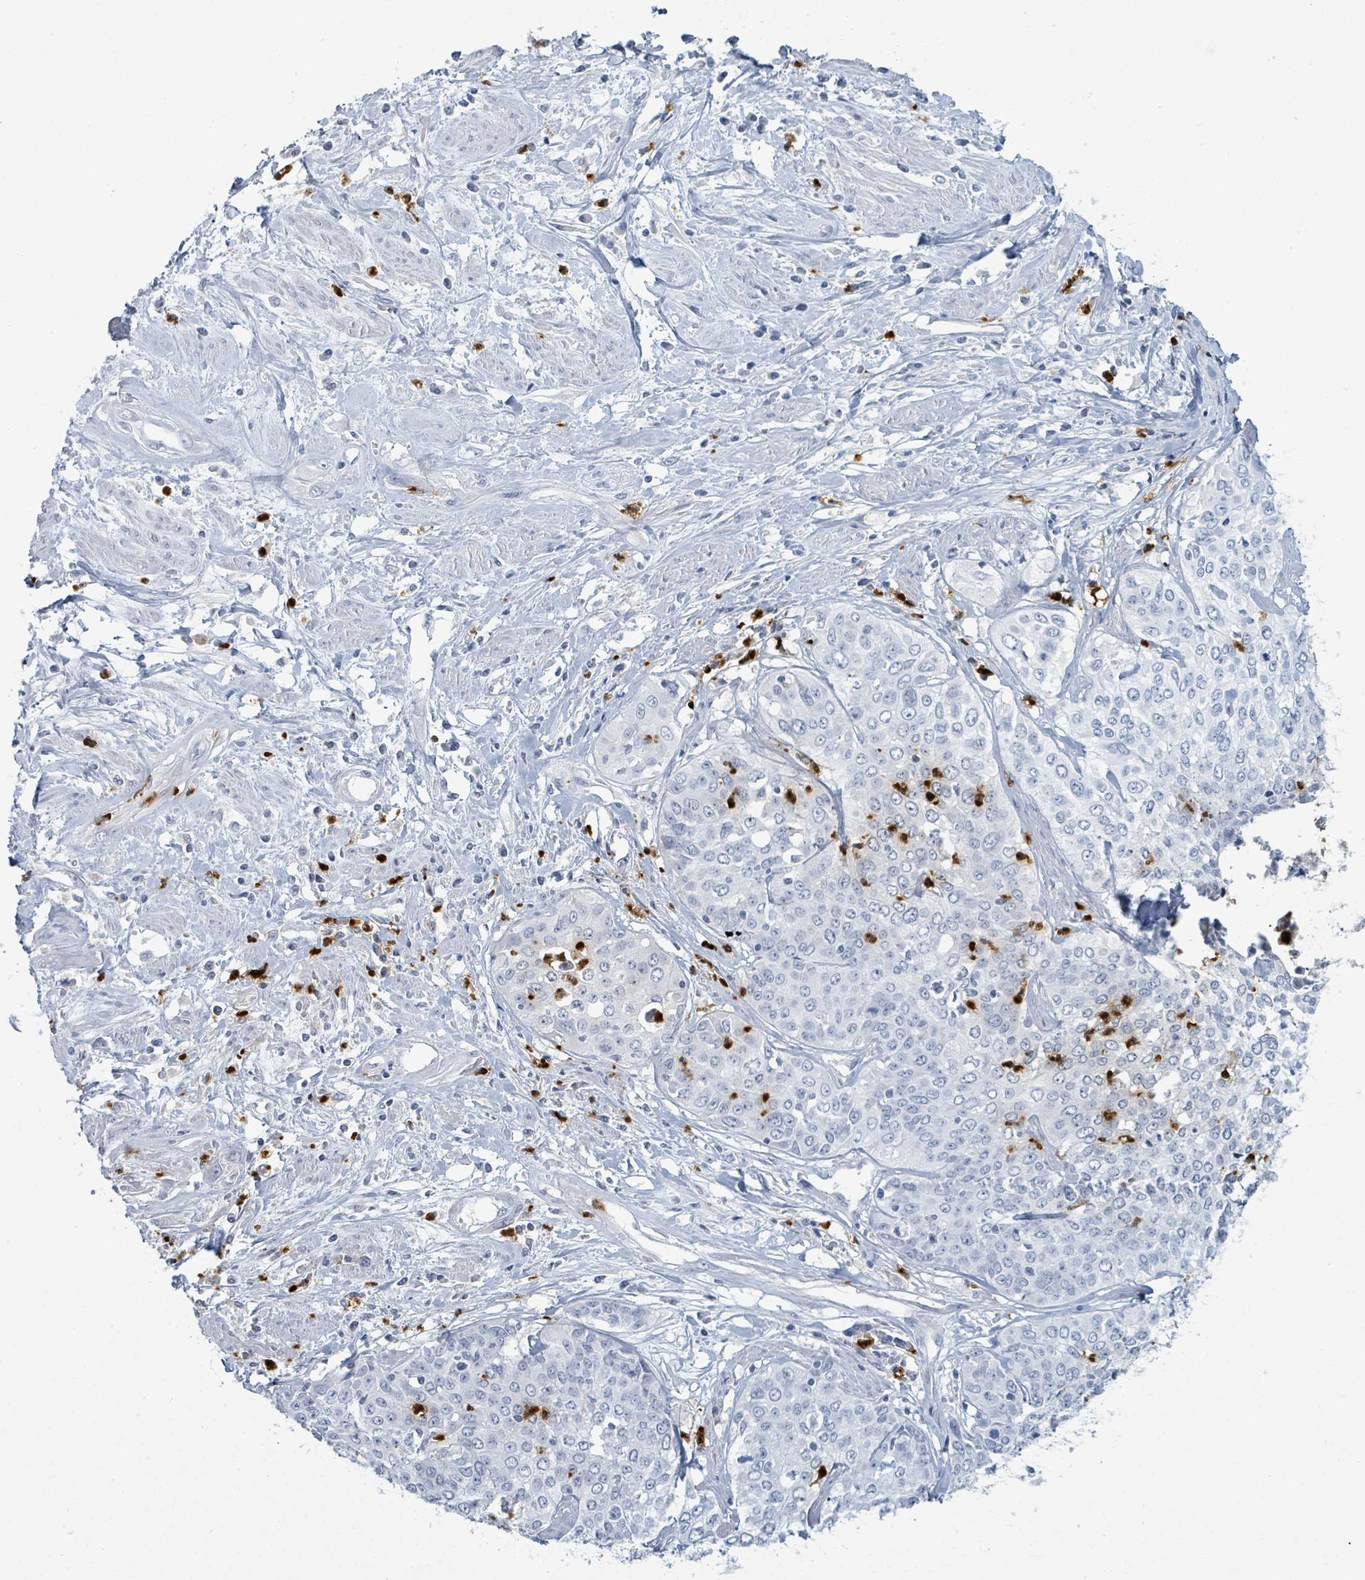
{"staining": {"intensity": "negative", "quantity": "none", "location": "none"}, "tissue": "cervical cancer", "cell_type": "Tumor cells", "image_type": "cancer", "snomed": [{"axis": "morphology", "description": "Squamous cell carcinoma, NOS"}, {"axis": "topography", "description": "Cervix"}], "caption": "Immunohistochemical staining of squamous cell carcinoma (cervical) displays no significant staining in tumor cells.", "gene": "DEFA4", "patient": {"sex": "female", "age": 31}}